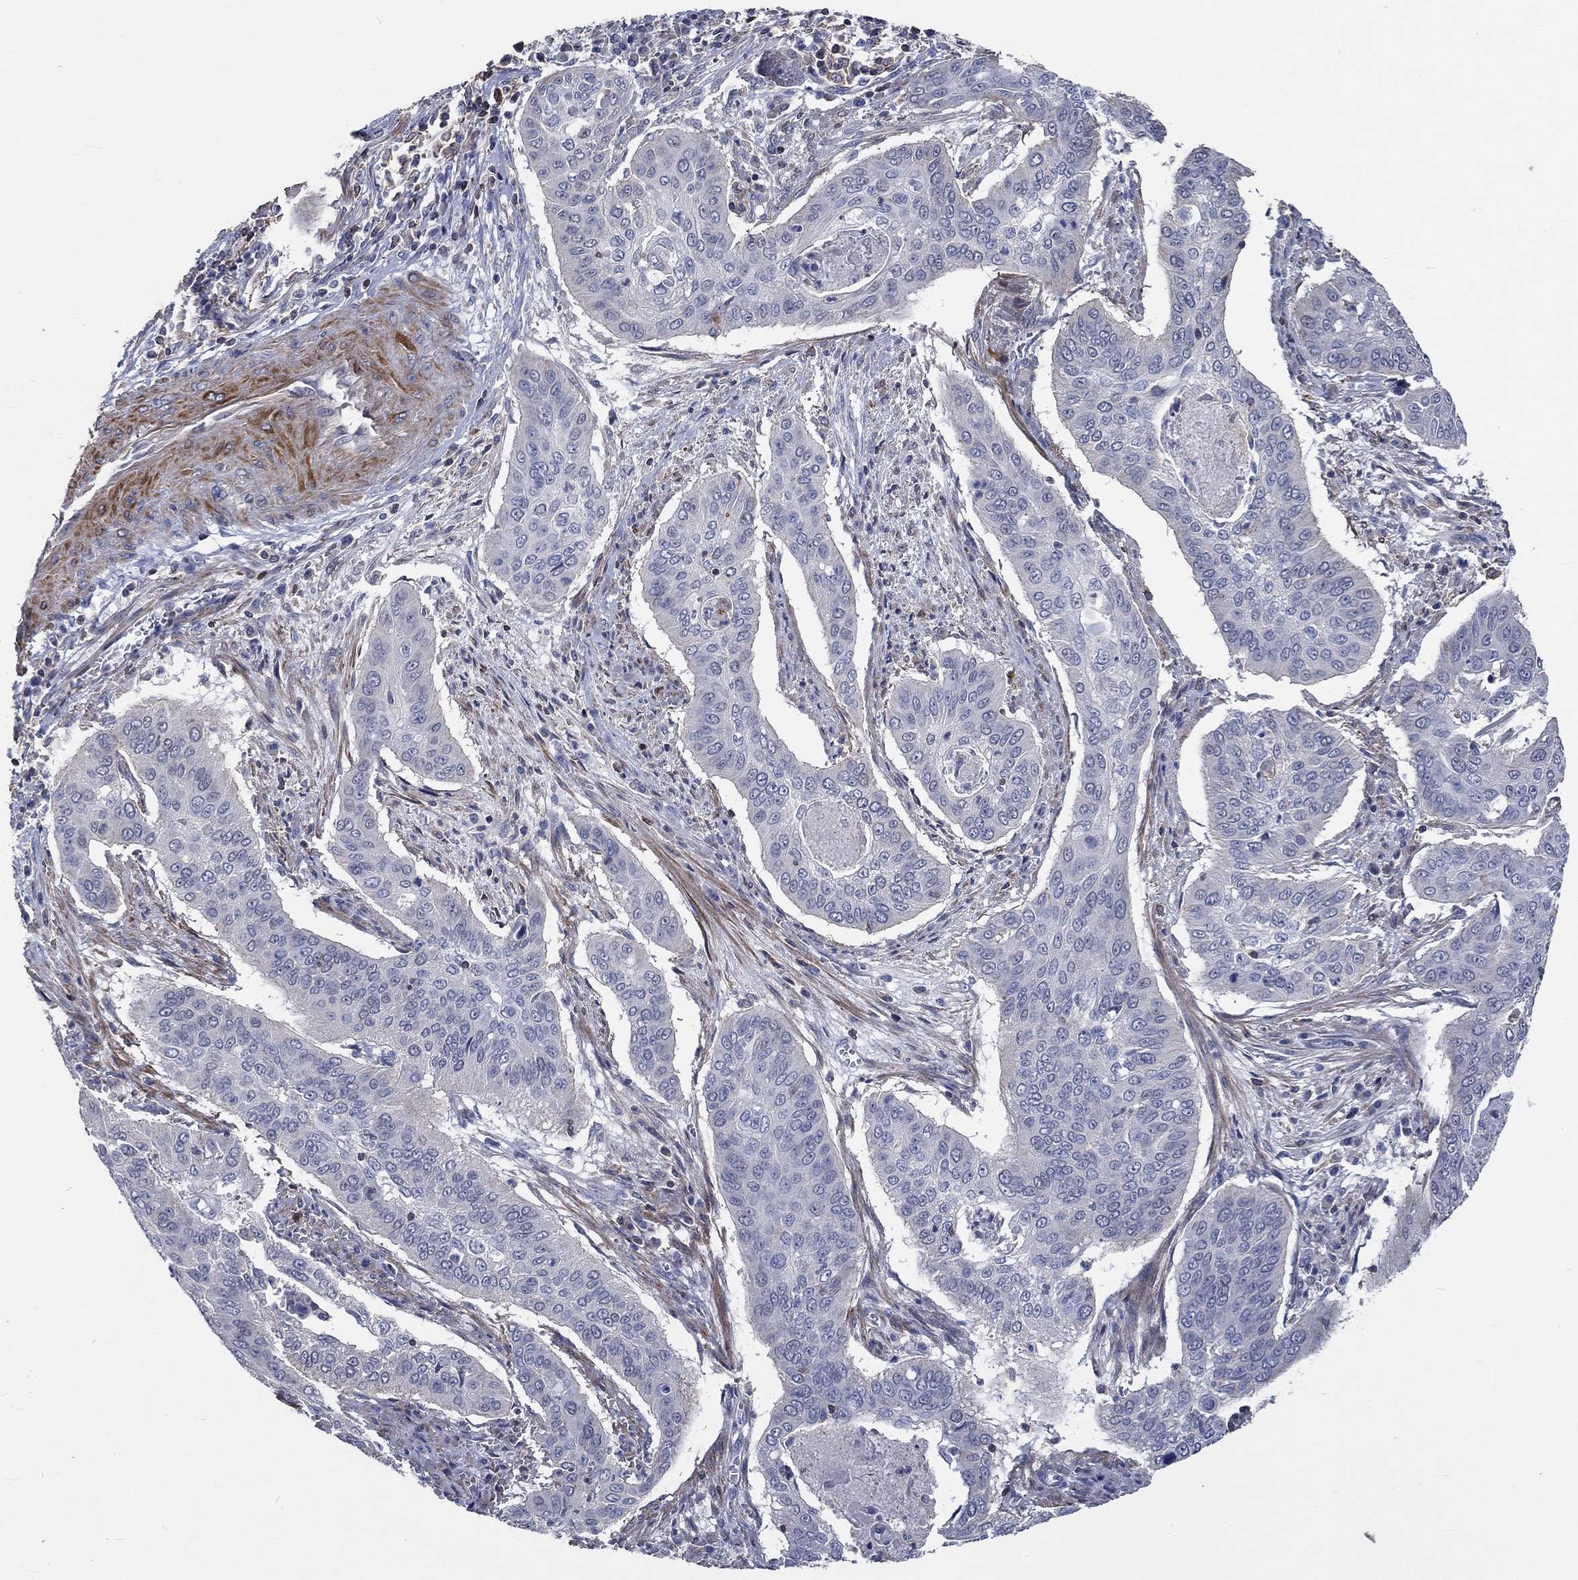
{"staining": {"intensity": "negative", "quantity": "none", "location": "none"}, "tissue": "cervical cancer", "cell_type": "Tumor cells", "image_type": "cancer", "snomed": [{"axis": "morphology", "description": "Squamous cell carcinoma, NOS"}, {"axis": "topography", "description": "Cervix"}], "caption": "This photomicrograph is of squamous cell carcinoma (cervical) stained with immunohistochemistry to label a protein in brown with the nuclei are counter-stained blue. There is no positivity in tumor cells.", "gene": "TNFAIP8L3", "patient": {"sex": "female", "age": 39}}